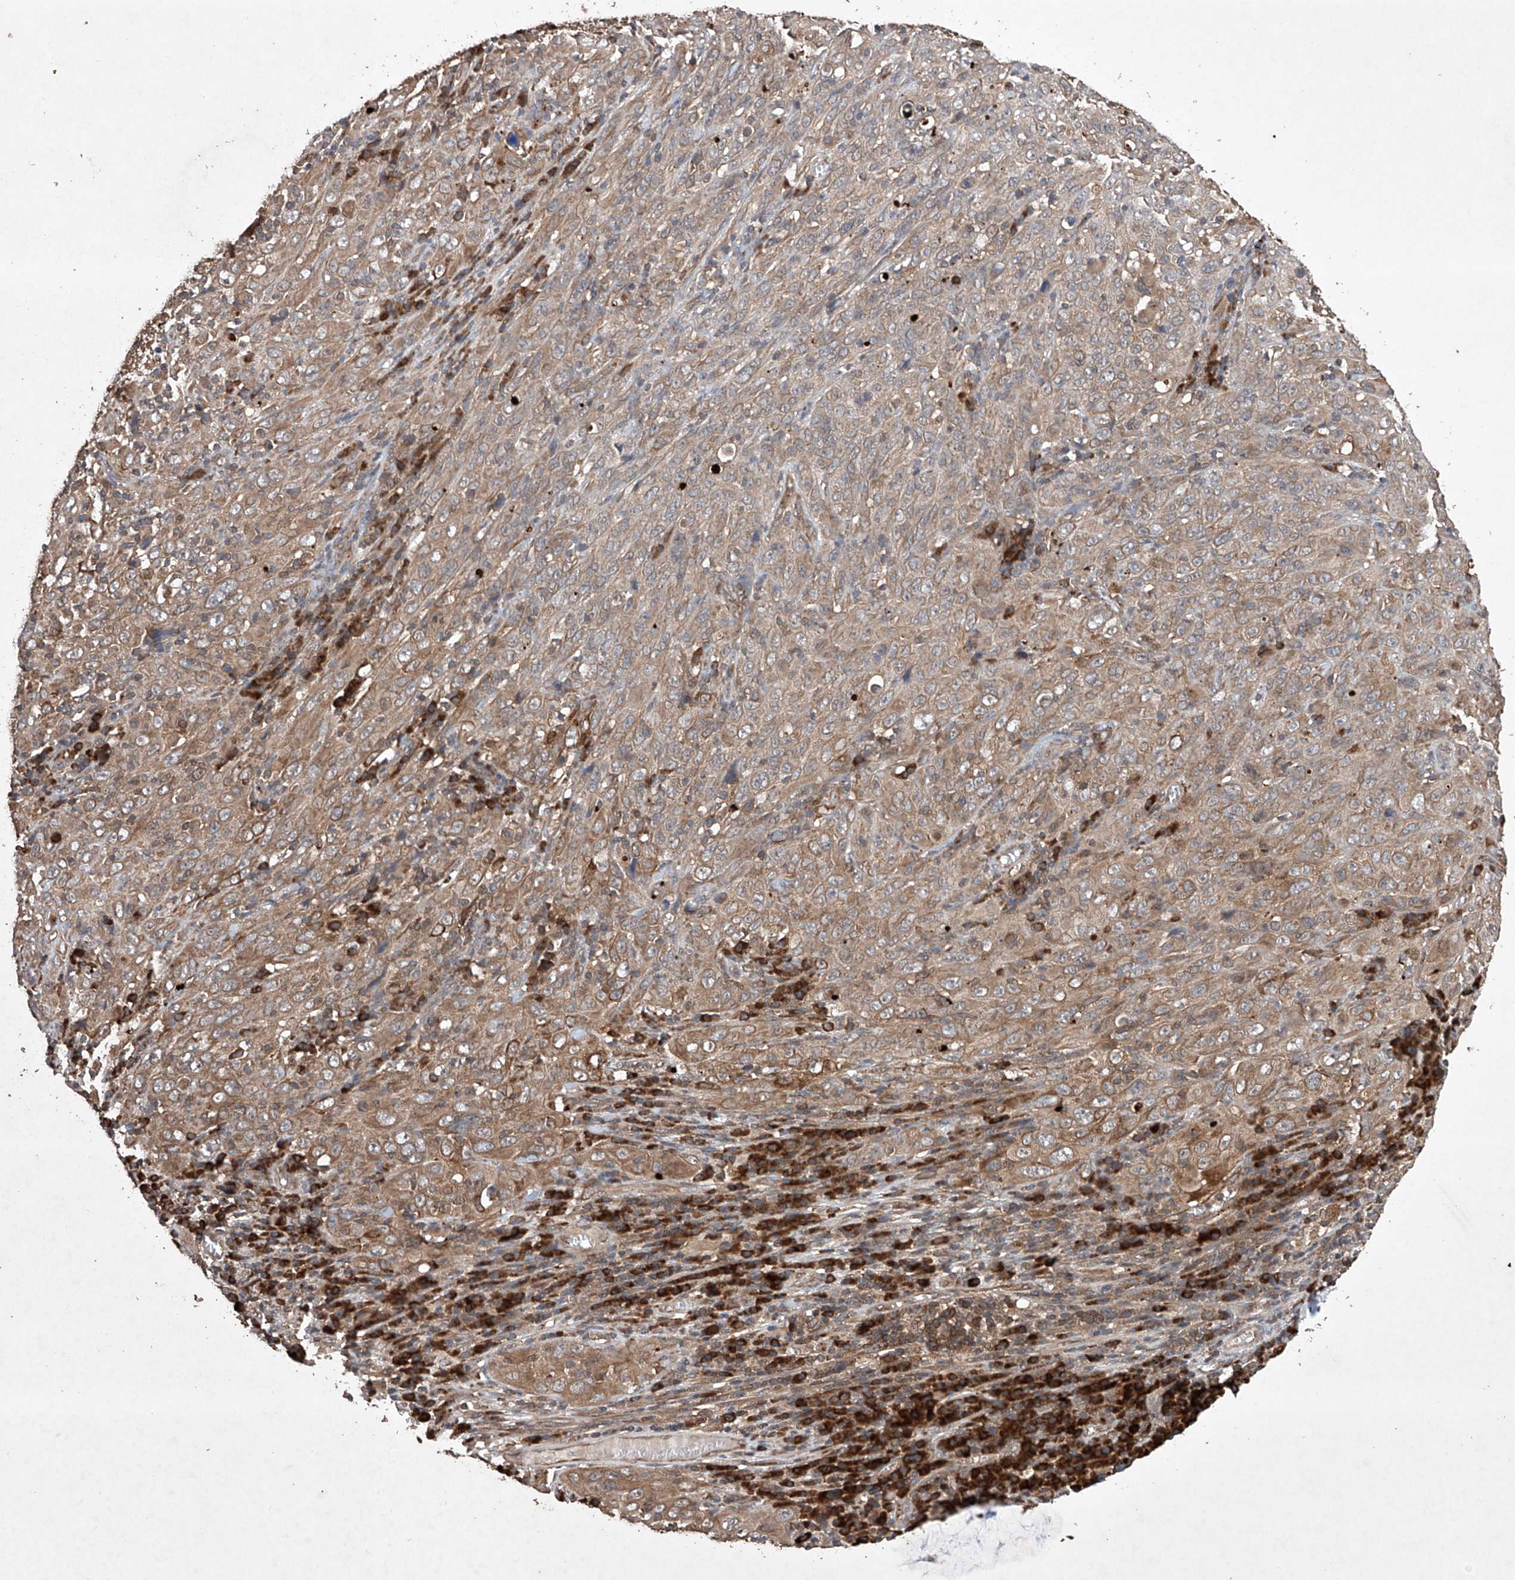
{"staining": {"intensity": "moderate", "quantity": ">75%", "location": "cytoplasmic/membranous"}, "tissue": "cervical cancer", "cell_type": "Tumor cells", "image_type": "cancer", "snomed": [{"axis": "morphology", "description": "Squamous cell carcinoma, NOS"}, {"axis": "topography", "description": "Cervix"}], "caption": "The photomicrograph displays immunohistochemical staining of cervical squamous cell carcinoma. There is moderate cytoplasmic/membranous expression is present in about >75% of tumor cells. (DAB (3,3'-diaminobenzidine) IHC, brown staining for protein, blue staining for nuclei).", "gene": "LURAP1", "patient": {"sex": "female", "age": 46}}